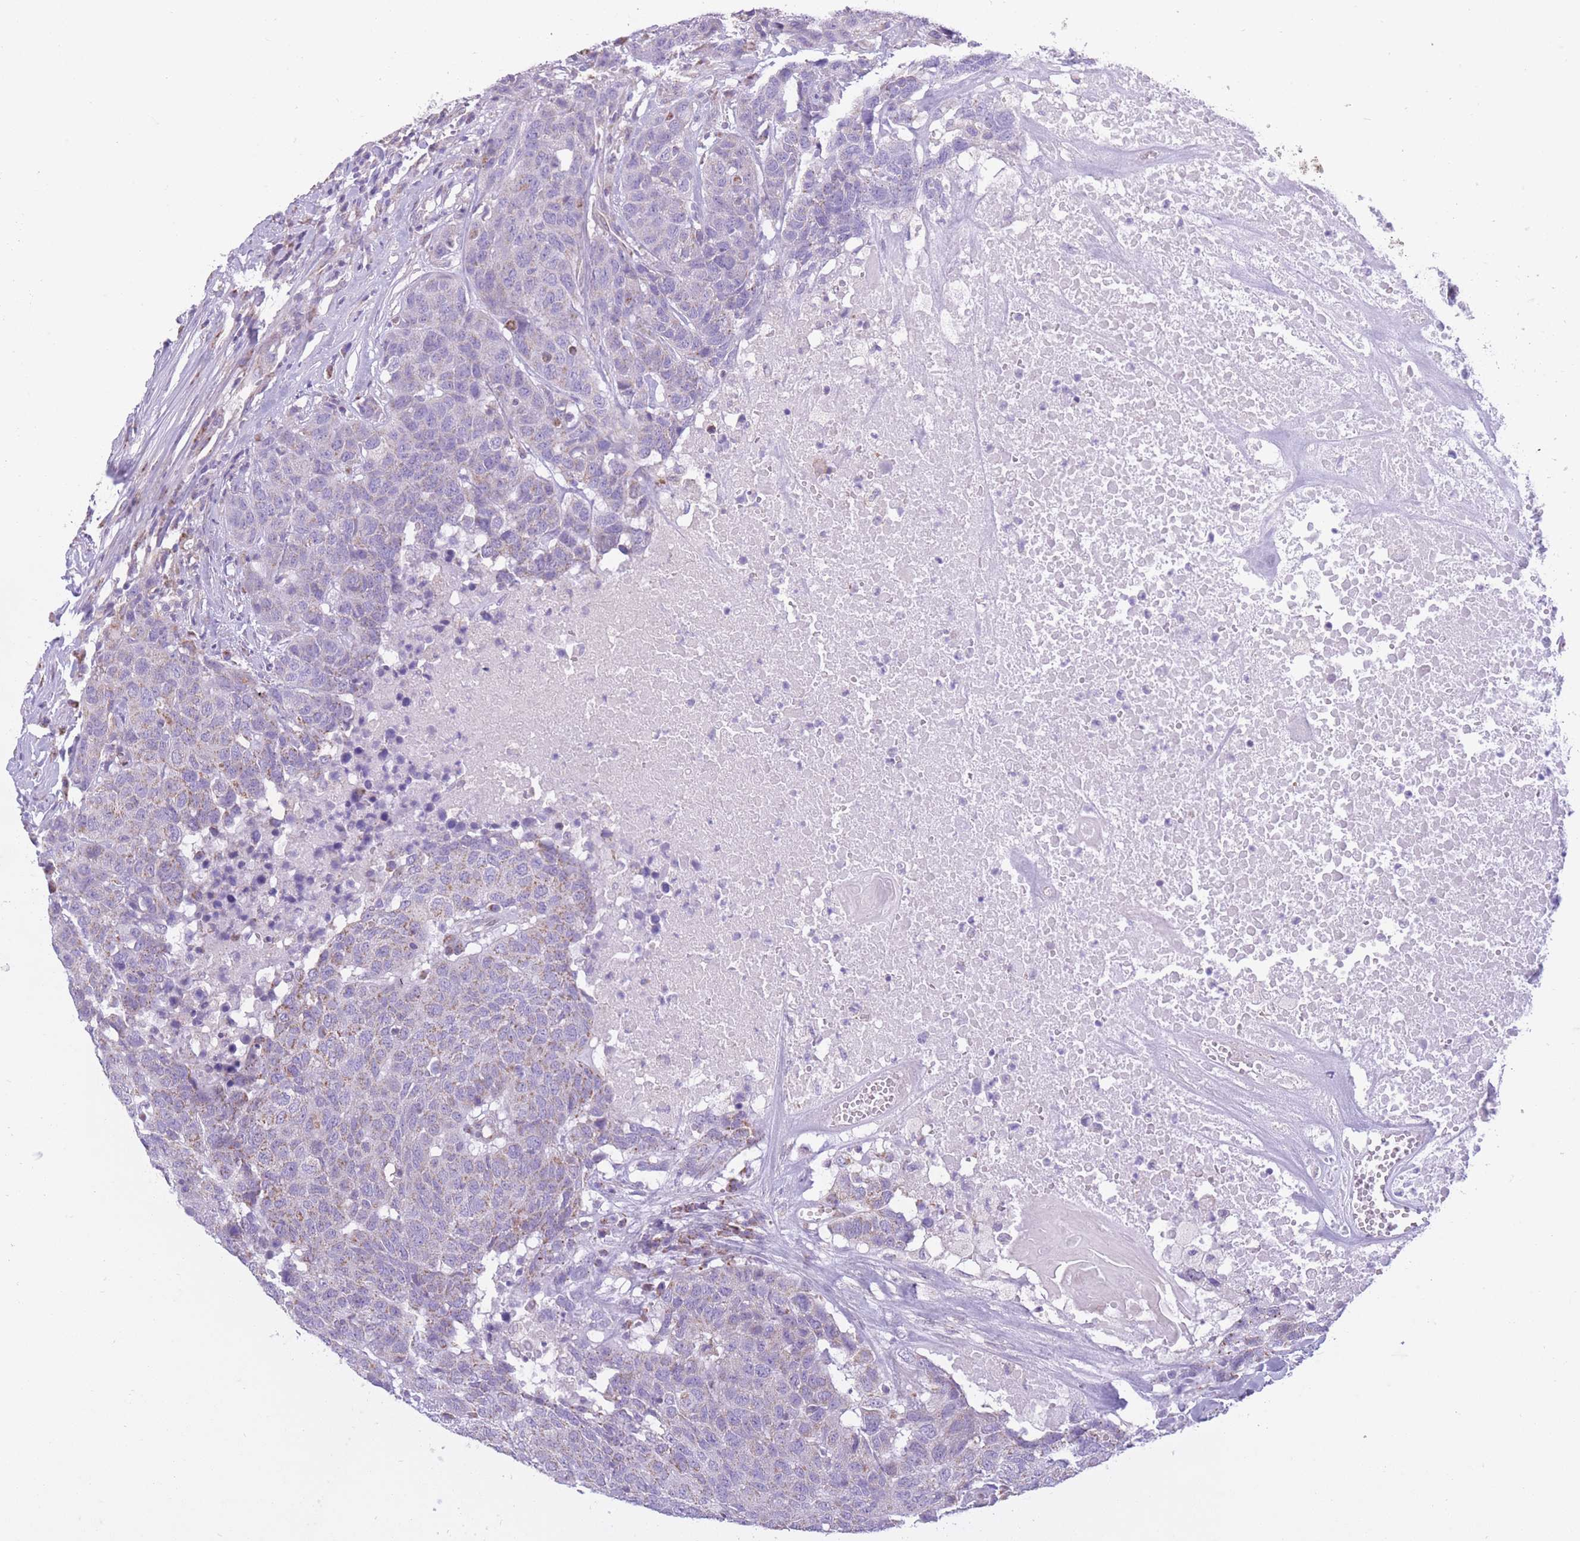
{"staining": {"intensity": "weak", "quantity": "<25%", "location": "cytoplasmic/membranous"}, "tissue": "head and neck cancer", "cell_type": "Tumor cells", "image_type": "cancer", "snomed": [{"axis": "morphology", "description": "Squamous cell carcinoma, NOS"}, {"axis": "topography", "description": "Head-Neck"}], "caption": "There is no significant positivity in tumor cells of squamous cell carcinoma (head and neck).", "gene": "PDHA1", "patient": {"sex": "male", "age": 66}}